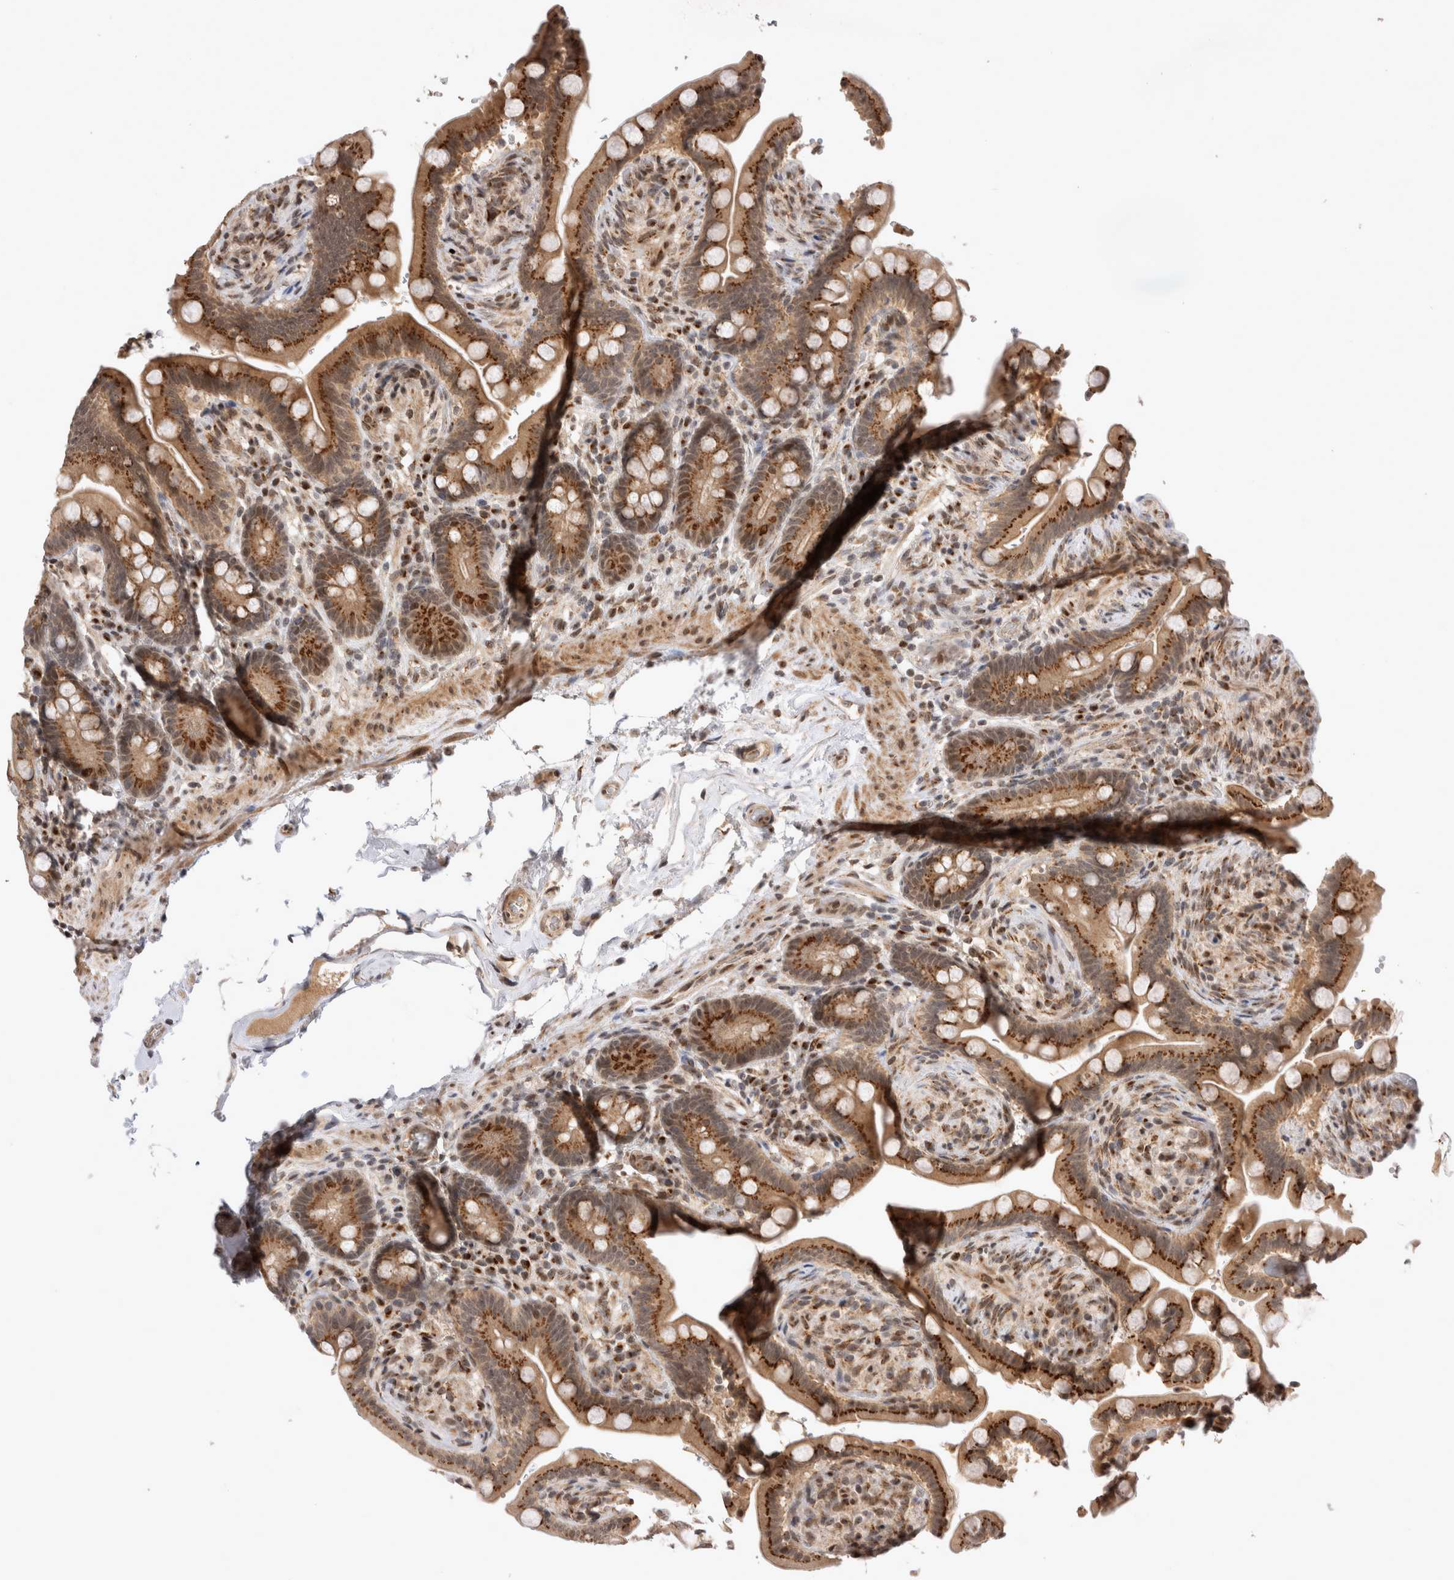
{"staining": {"intensity": "weak", "quantity": ">75%", "location": "cytoplasmic/membranous,nuclear"}, "tissue": "colon", "cell_type": "Endothelial cells", "image_type": "normal", "snomed": [{"axis": "morphology", "description": "Normal tissue, NOS"}, {"axis": "topography", "description": "Smooth muscle"}, {"axis": "topography", "description": "Colon"}], "caption": "Brown immunohistochemical staining in normal colon reveals weak cytoplasmic/membranous,nuclear positivity in approximately >75% of endothelial cells.", "gene": "TMEM65", "patient": {"sex": "male", "age": 73}}